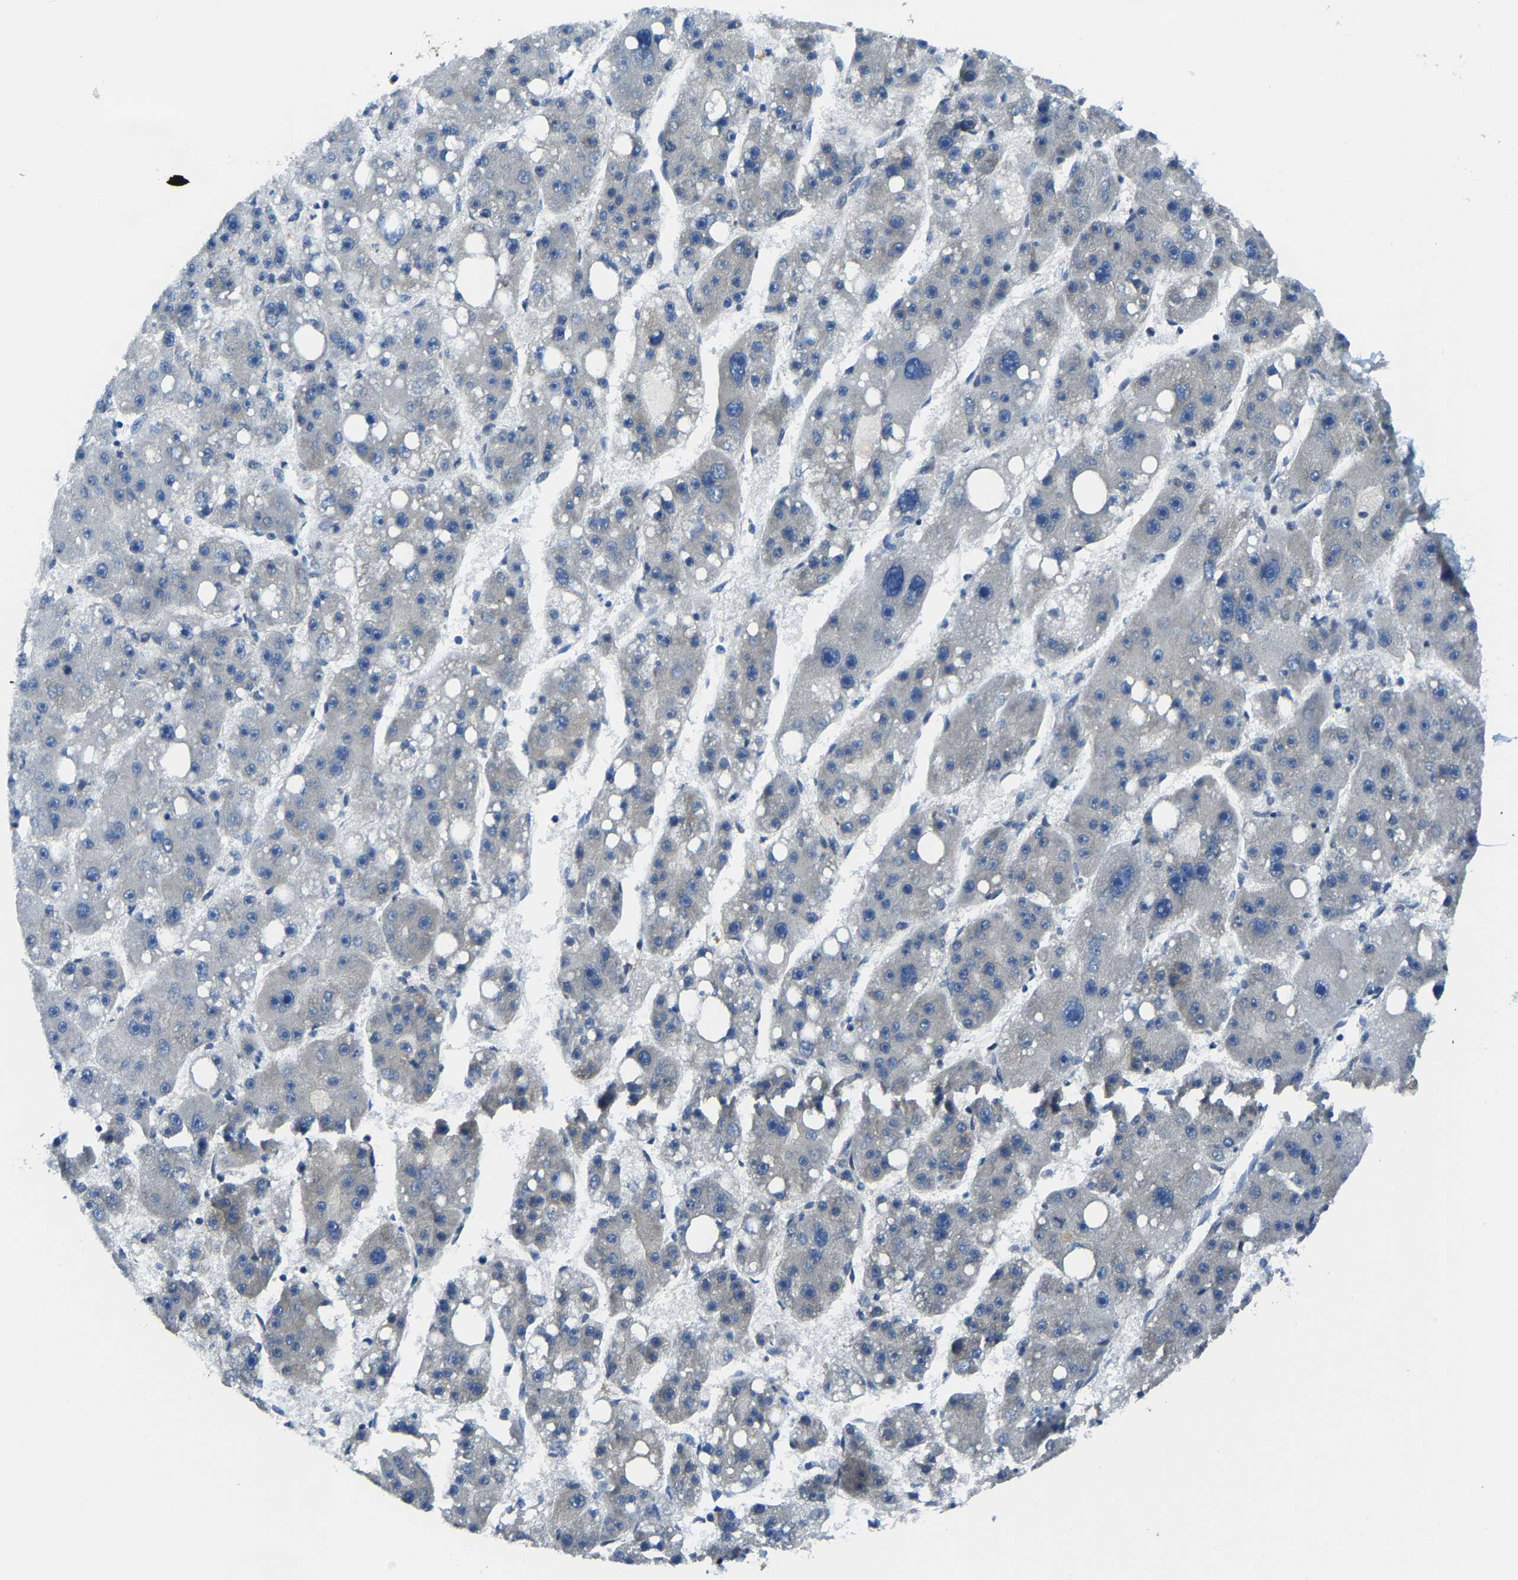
{"staining": {"intensity": "negative", "quantity": "none", "location": "none"}, "tissue": "liver cancer", "cell_type": "Tumor cells", "image_type": "cancer", "snomed": [{"axis": "morphology", "description": "Carcinoma, Hepatocellular, NOS"}, {"axis": "topography", "description": "Liver"}], "caption": "DAB (3,3'-diaminobenzidine) immunohistochemical staining of liver cancer (hepatocellular carcinoma) shows no significant staining in tumor cells.", "gene": "G3BP2", "patient": {"sex": "female", "age": 61}}